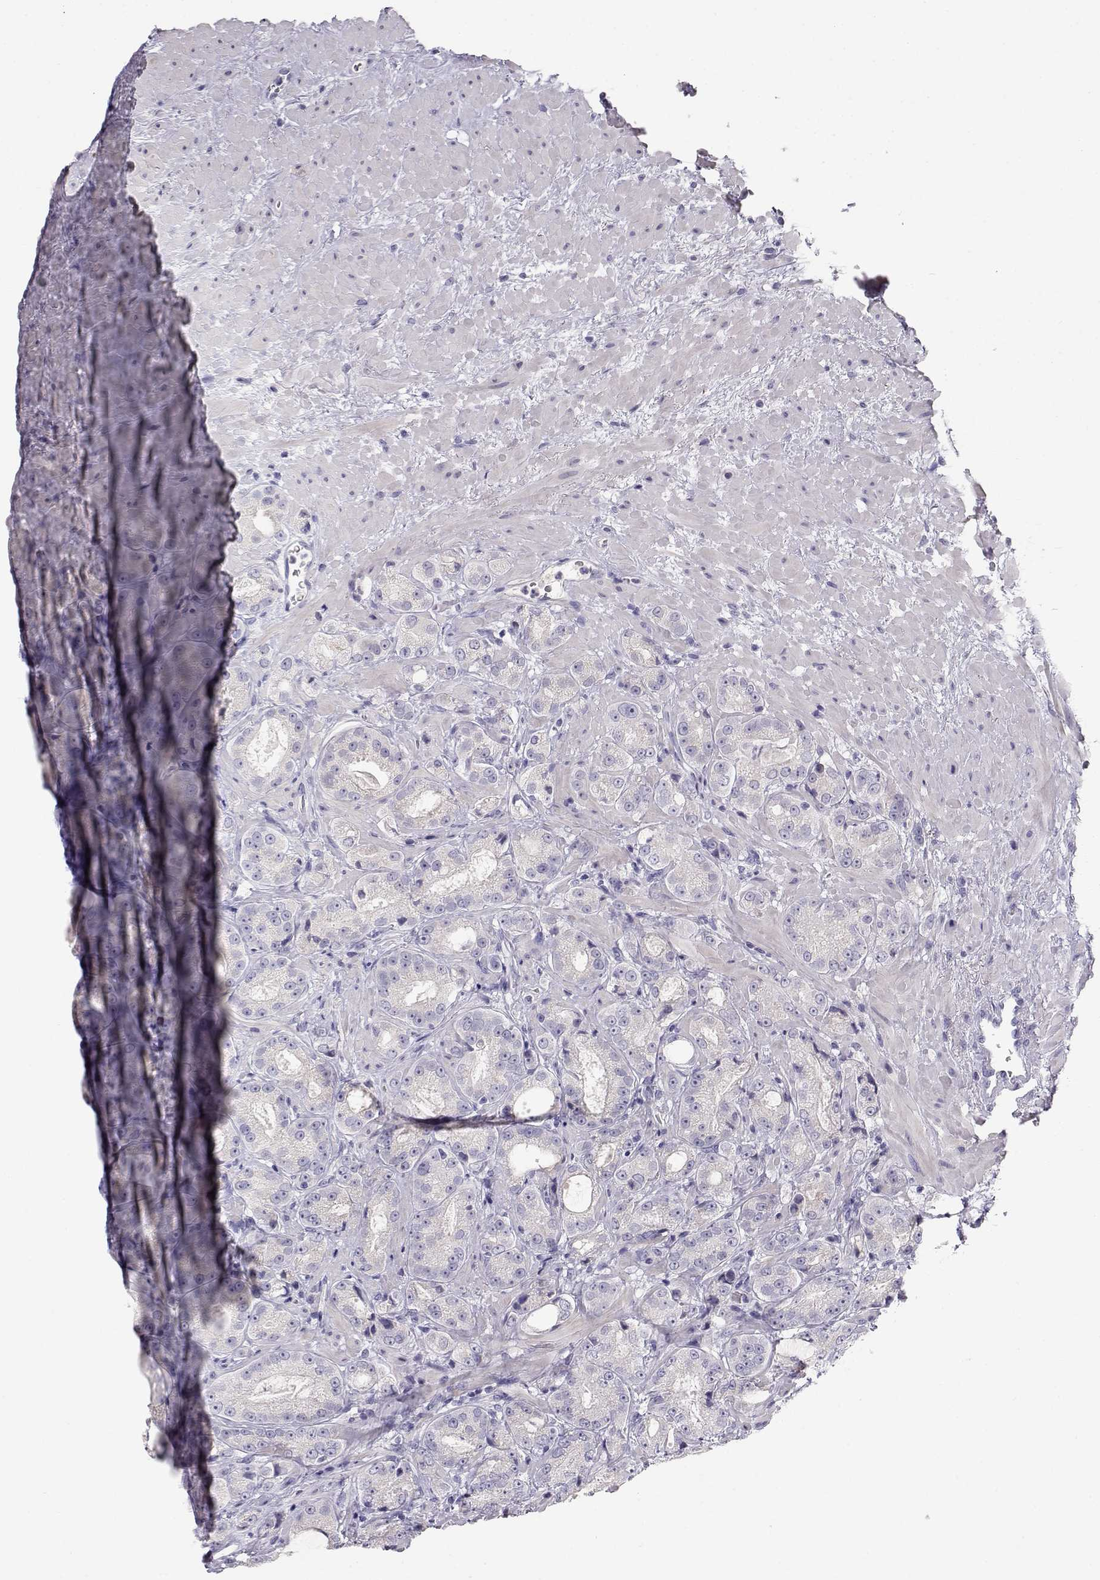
{"staining": {"intensity": "negative", "quantity": "none", "location": "none"}, "tissue": "prostate cancer", "cell_type": "Tumor cells", "image_type": "cancer", "snomed": [{"axis": "morphology", "description": "Normal tissue, NOS"}, {"axis": "morphology", "description": "Adenocarcinoma, High grade"}, {"axis": "topography", "description": "Prostate"}], "caption": "Prostate cancer (high-grade adenocarcinoma) was stained to show a protein in brown. There is no significant staining in tumor cells.", "gene": "CDHR1", "patient": {"sex": "male", "age": 83}}